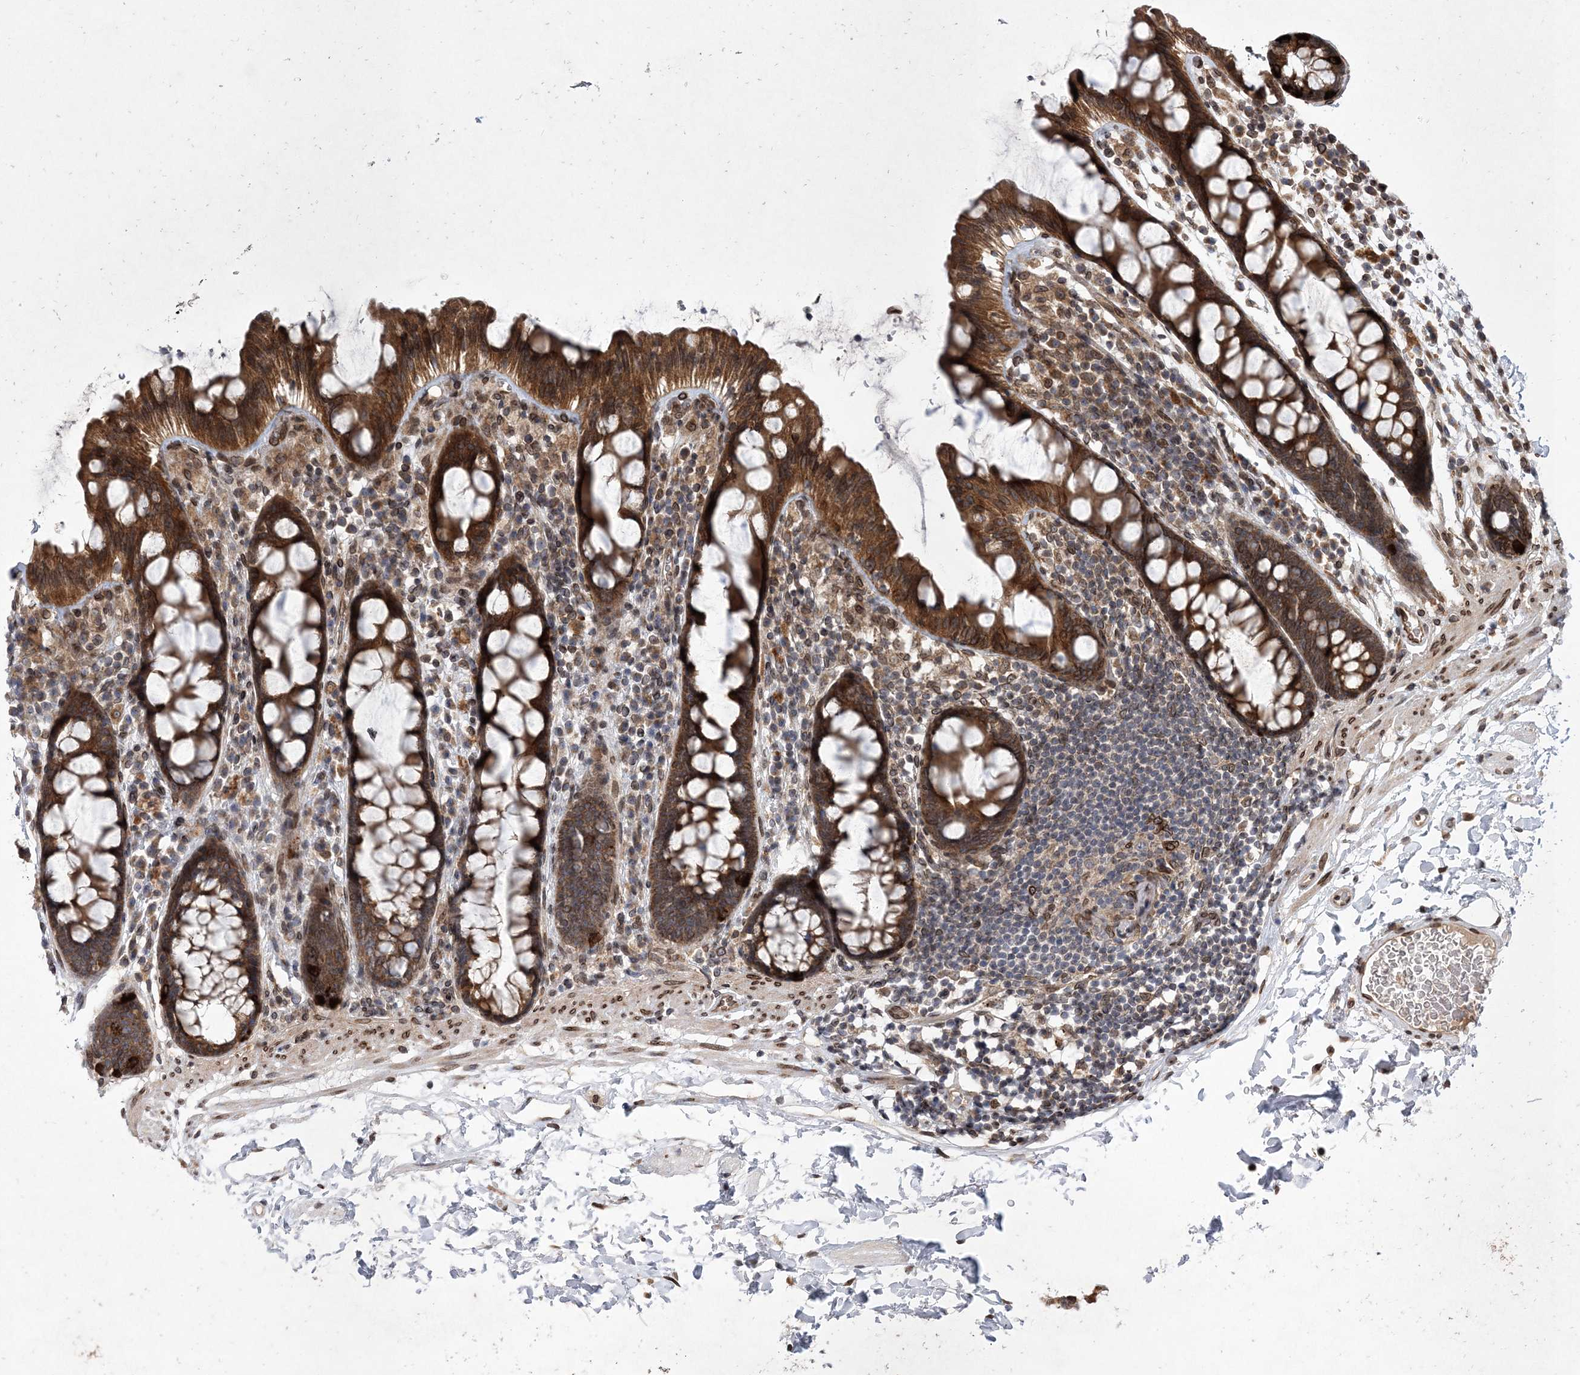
{"staining": {"intensity": "moderate", "quantity": "25%-75%", "location": "cytoplasmic/membranous"}, "tissue": "colon", "cell_type": "Endothelial cells", "image_type": "normal", "snomed": [{"axis": "morphology", "description": "Normal tissue, NOS"}, {"axis": "topography", "description": "Colon"}], "caption": "DAB immunohistochemical staining of unremarkable human colon exhibits moderate cytoplasmic/membranous protein positivity in approximately 25%-75% of endothelial cells.", "gene": "DNAJC27", "patient": {"sex": "female", "age": 80}}